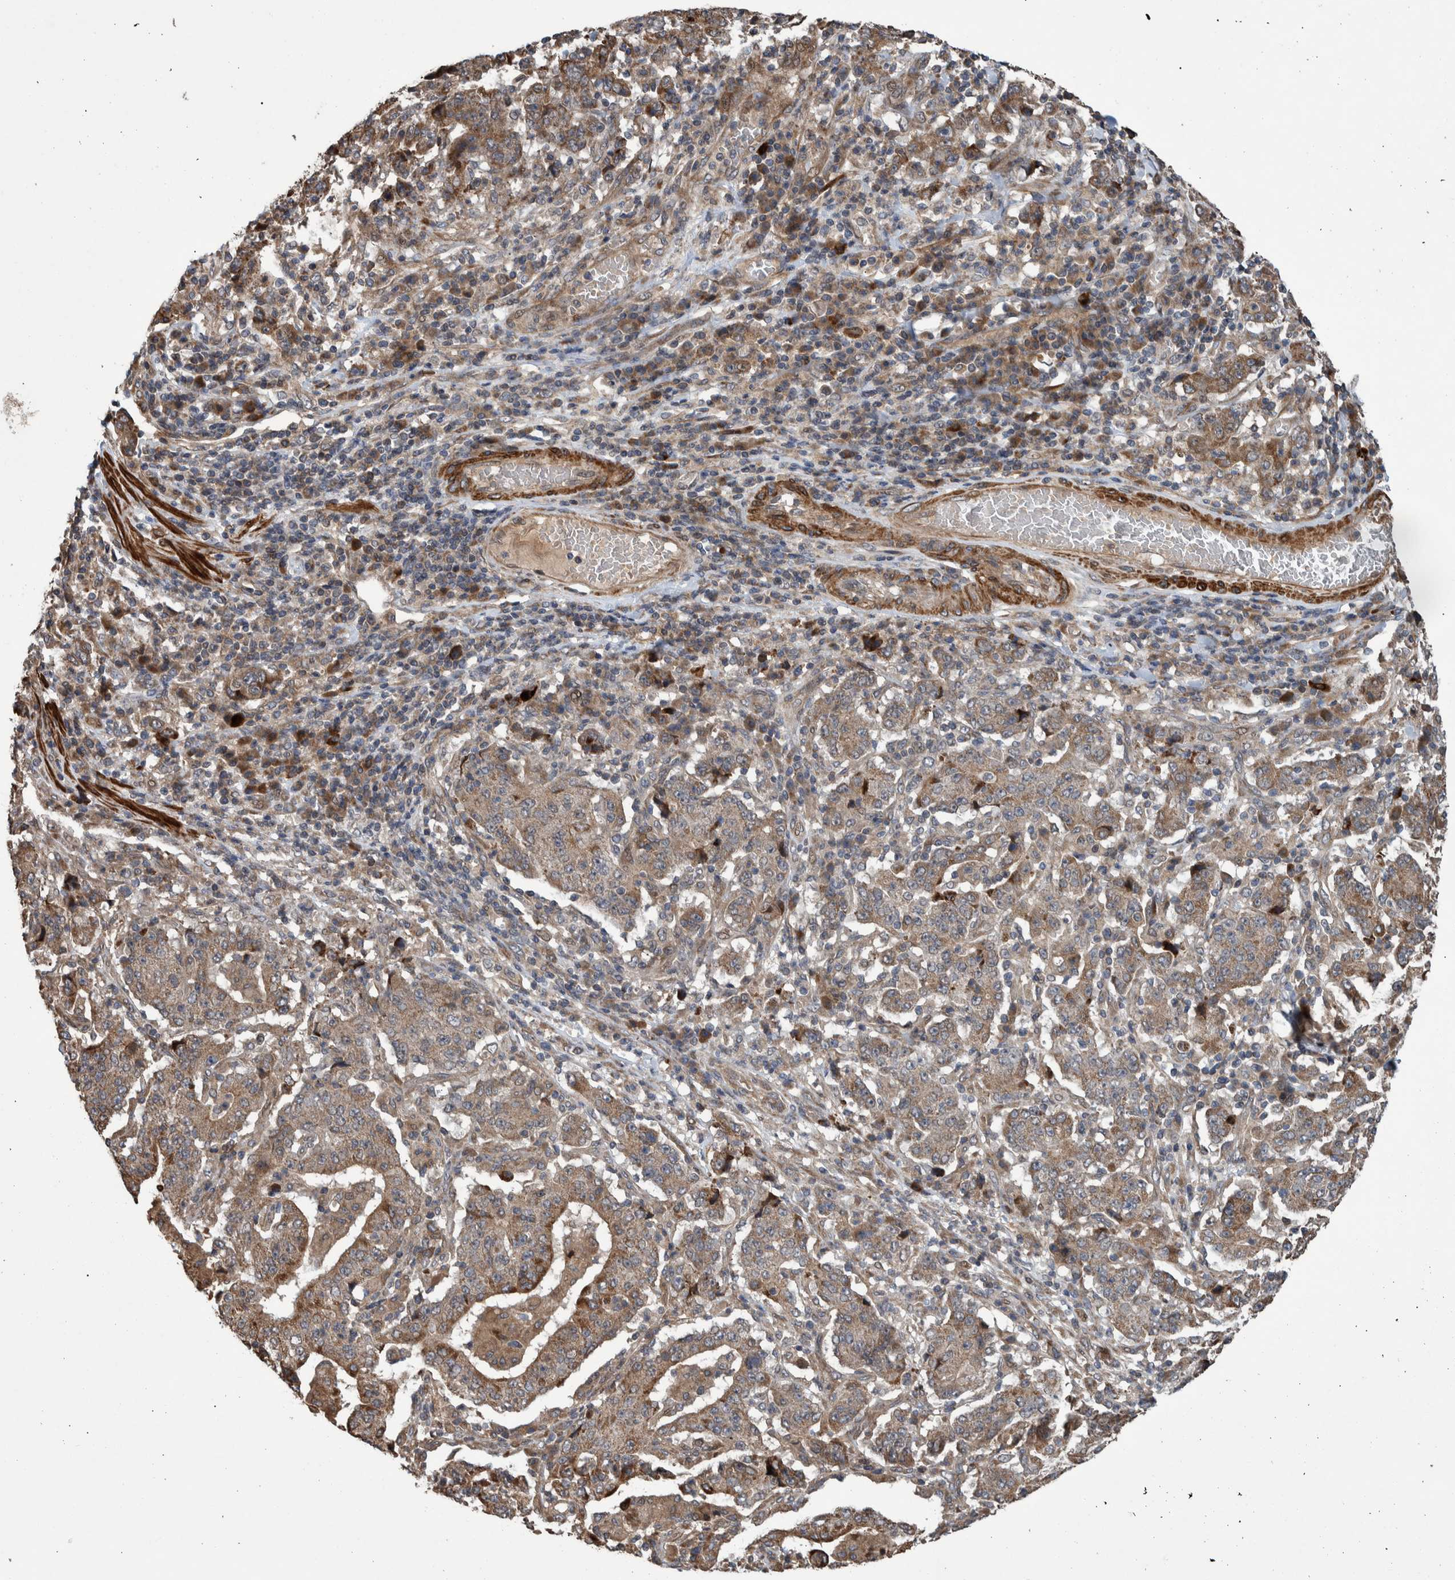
{"staining": {"intensity": "moderate", "quantity": ">75%", "location": "cytoplasmic/membranous"}, "tissue": "stomach cancer", "cell_type": "Tumor cells", "image_type": "cancer", "snomed": [{"axis": "morphology", "description": "Normal tissue, NOS"}, {"axis": "morphology", "description": "Adenocarcinoma, NOS"}, {"axis": "topography", "description": "Stomach, upper"}, {"axis": "topography", "description": "Stomach"}], "caption": "IHC of stomach adenocarcinoma exhibits medium levels of moderate cytoplasmic/membranous positivity in approximately >75% of tumor cells. The staining was performed using DAB (3,3'-diaminobenzidine) to visualize the protein expression in brown, while the nuclei were stained in blue with hematoxylin (Magnification: 20x).", "gene": "B3GNTL1", "patient": {"sex": "male", "age": 59}}